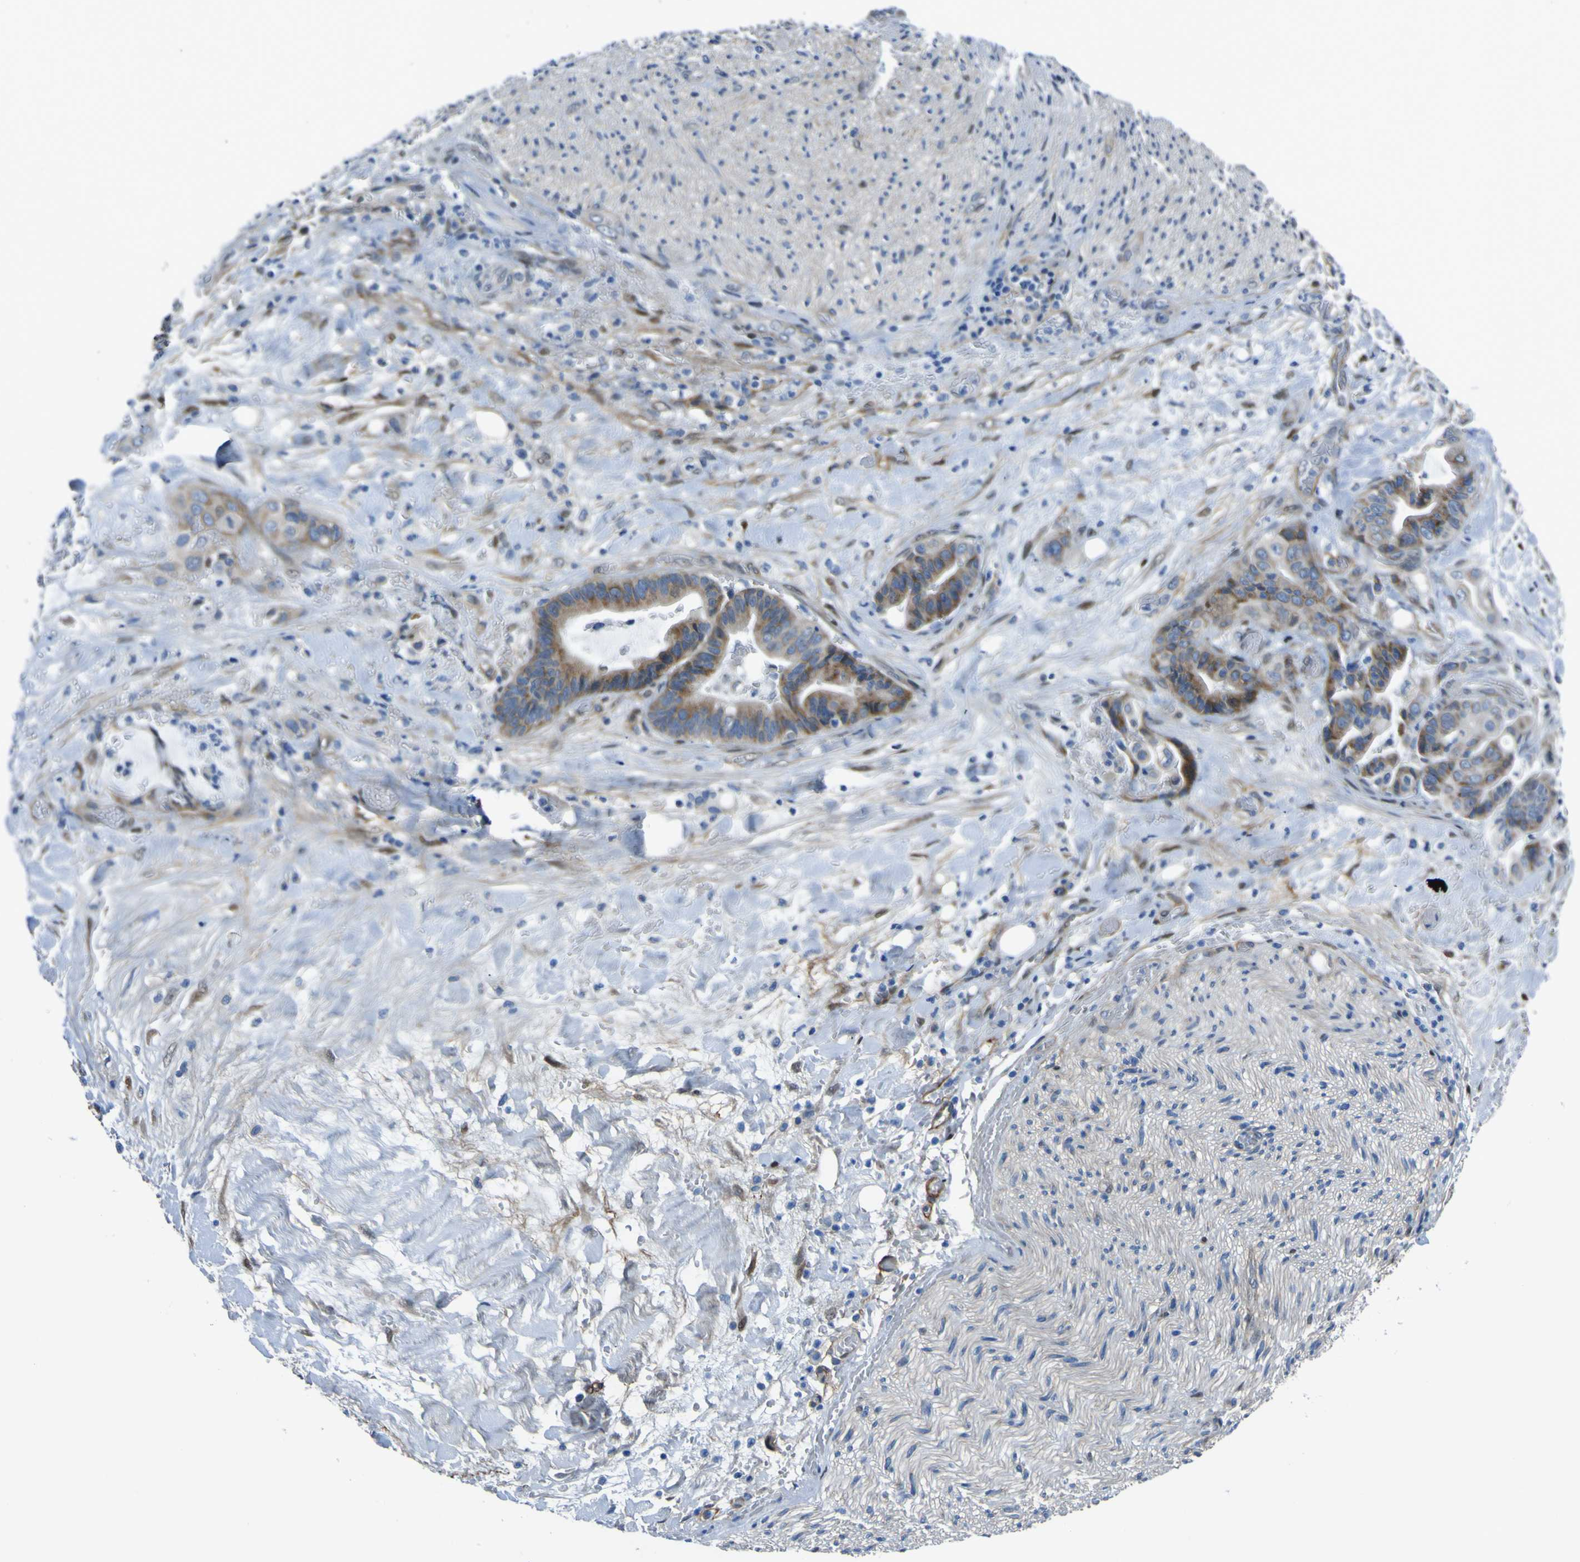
{"staining": {"intensity": "moderate", "quantity": ">75%", "location": "cytoplasmic/membranous"}, "tissue": "liver cancer", "cell_type": "Tumor cells", "image_type": "cancer", "snomed": [{"axis": "morphology", "description": "Cholangiocarcinoma"}, {"axis": "topography", "description": "Liver"}], "caption": "Immunohistochemistry (DAB) staining of liver cancer reveals moderate cytoplasmic/membranous protein positivity in about >75% of tumor cells.", "gene": "LRRN1", "patient": {"sex": "female", "age": 55}}